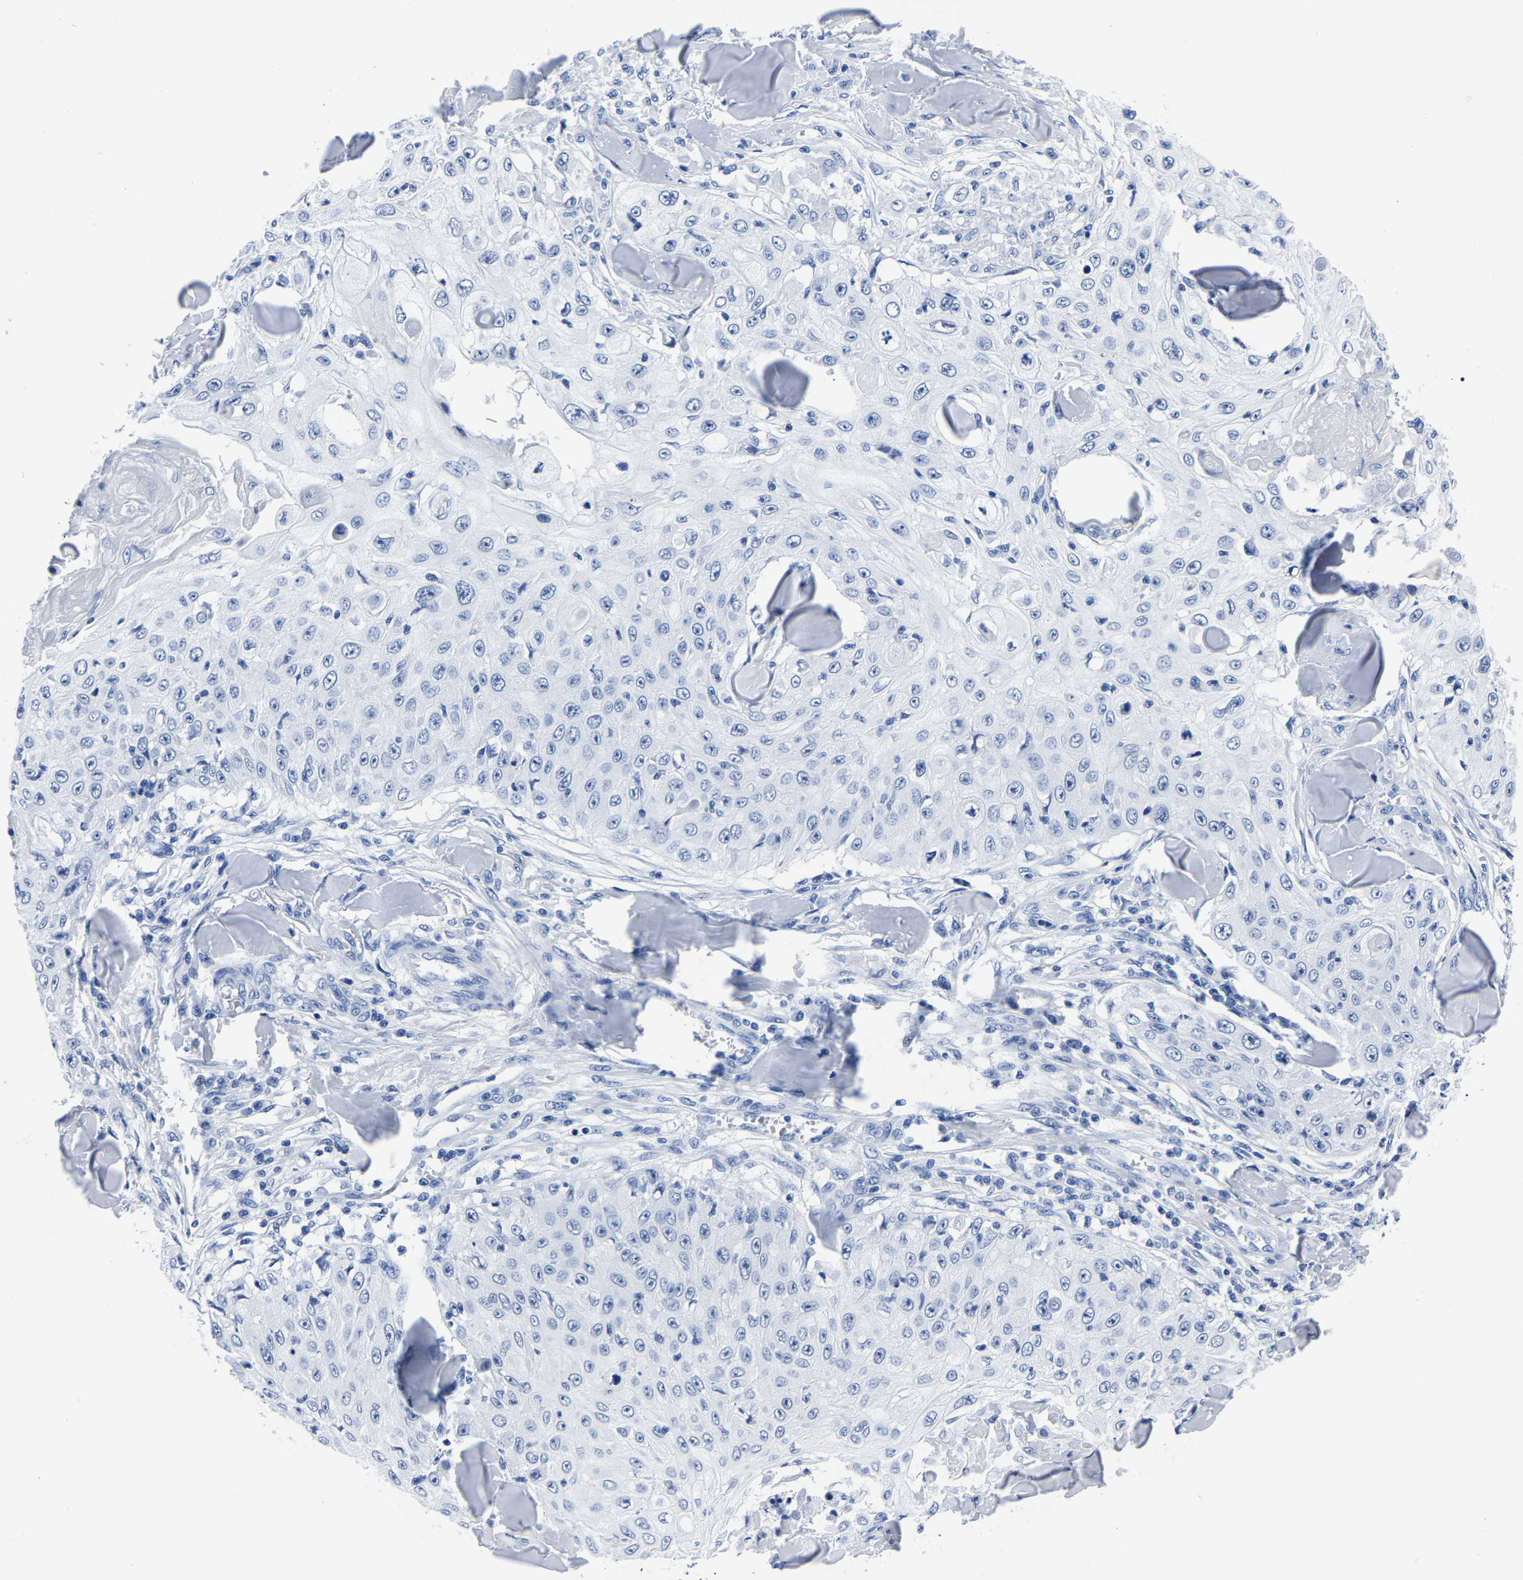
{"staining": {"intensity": "negative", "quantity": "none", "location": "none"}, "tissue": "skin cancer", "cell_type": "Tumor cells", "image_type": "cancer", "snomed": [{"axis": "morphology", "description": "Squamous cell carcinoma, NOS"}, {"axis": "topography", "description": "Skin"}], "caption": "There is no significant expression in tumor cells of skin squamous cell carcinoma.", "gene": "IMPG2", "patient": {"sex": "male", "age": 86}}